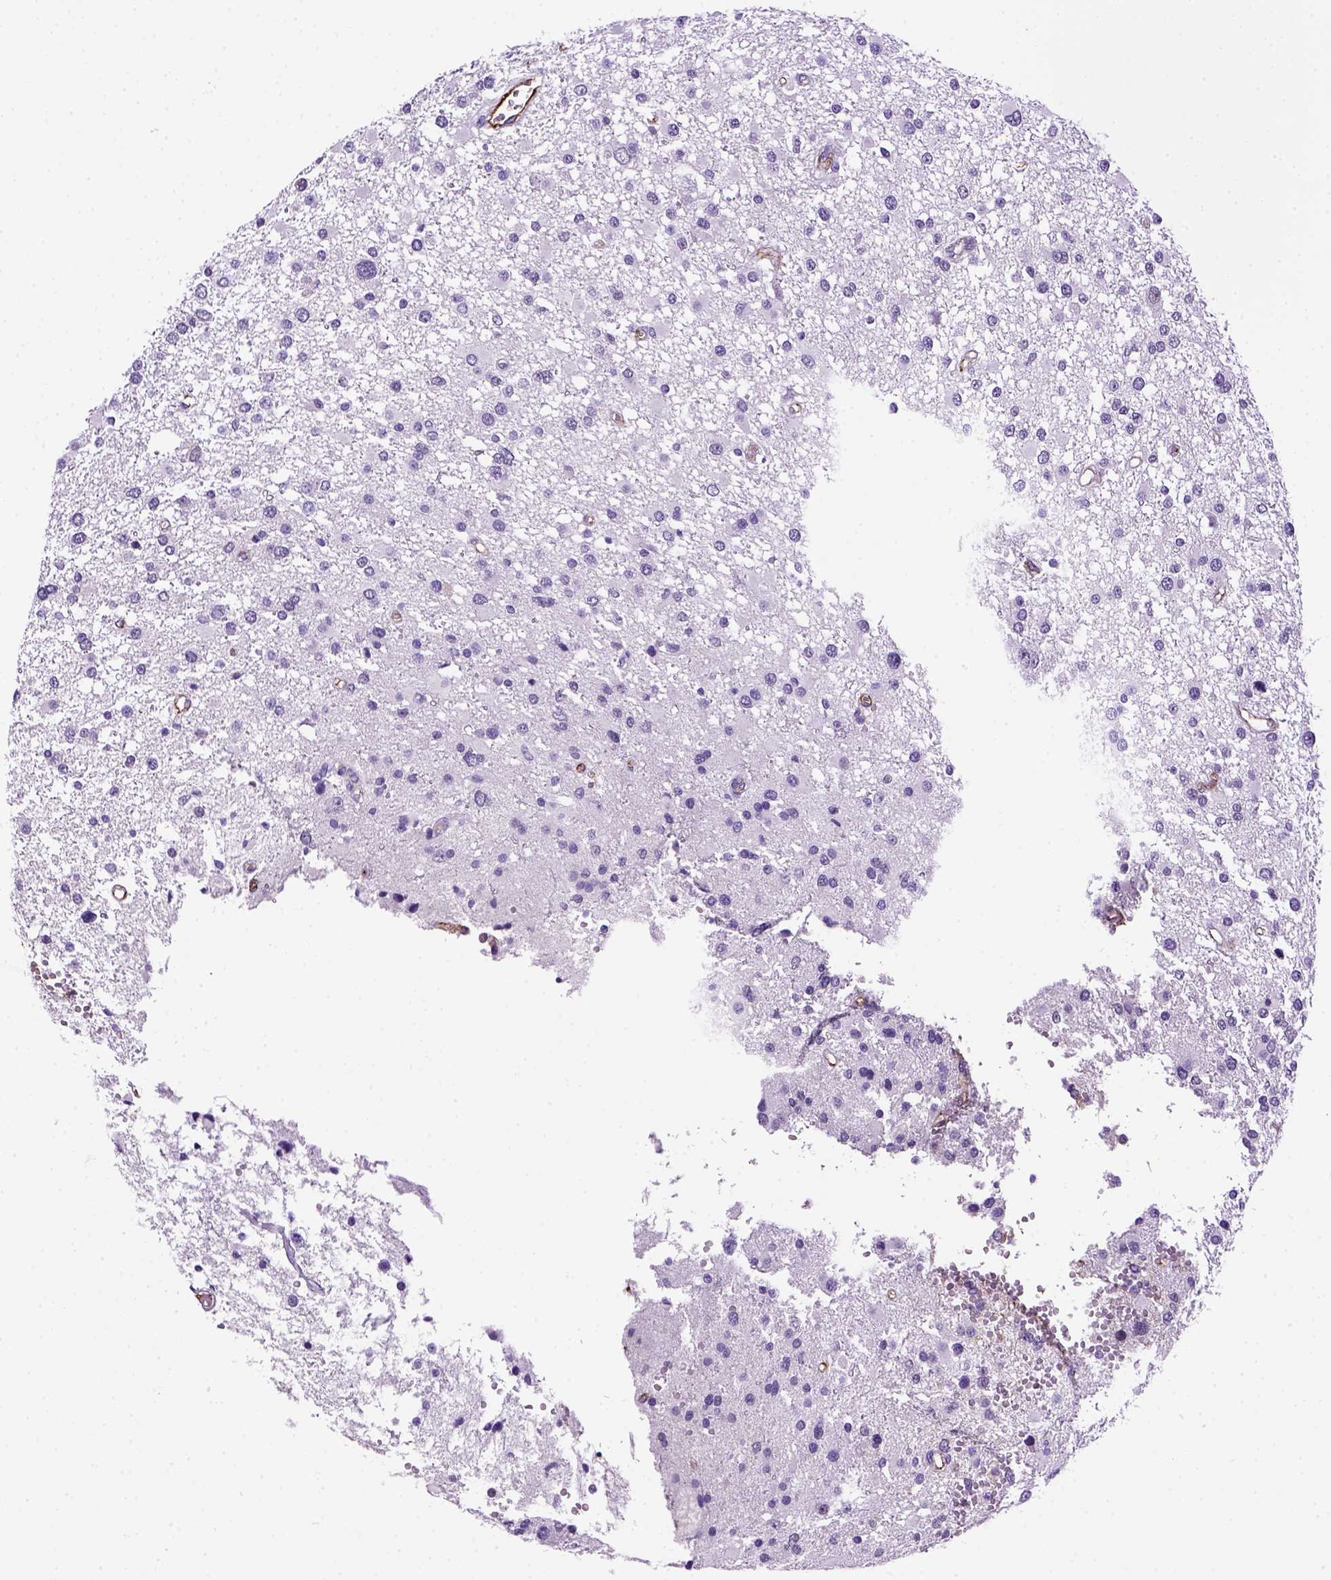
{"staining": {"intensity": "negative", "quantity": "none", "location": "none"}, "tissue": "glioma", "cell_type": "Tumor cells", "image_type": "cancer", "snomed": [{"axis": "morphology", "description": "Glioma, malignant, High grade"}, {"axis": "topography", "description": "Brain"}], "caption": "An IHC image of glioma is shown. There is no staining in tumor cells of glioma. The staining is performed using DAB brown chromogen with nuclei counter-stained in using hematoxylin.", "gene": "VWF", "patient": {"sex": "male", "age": 54}}